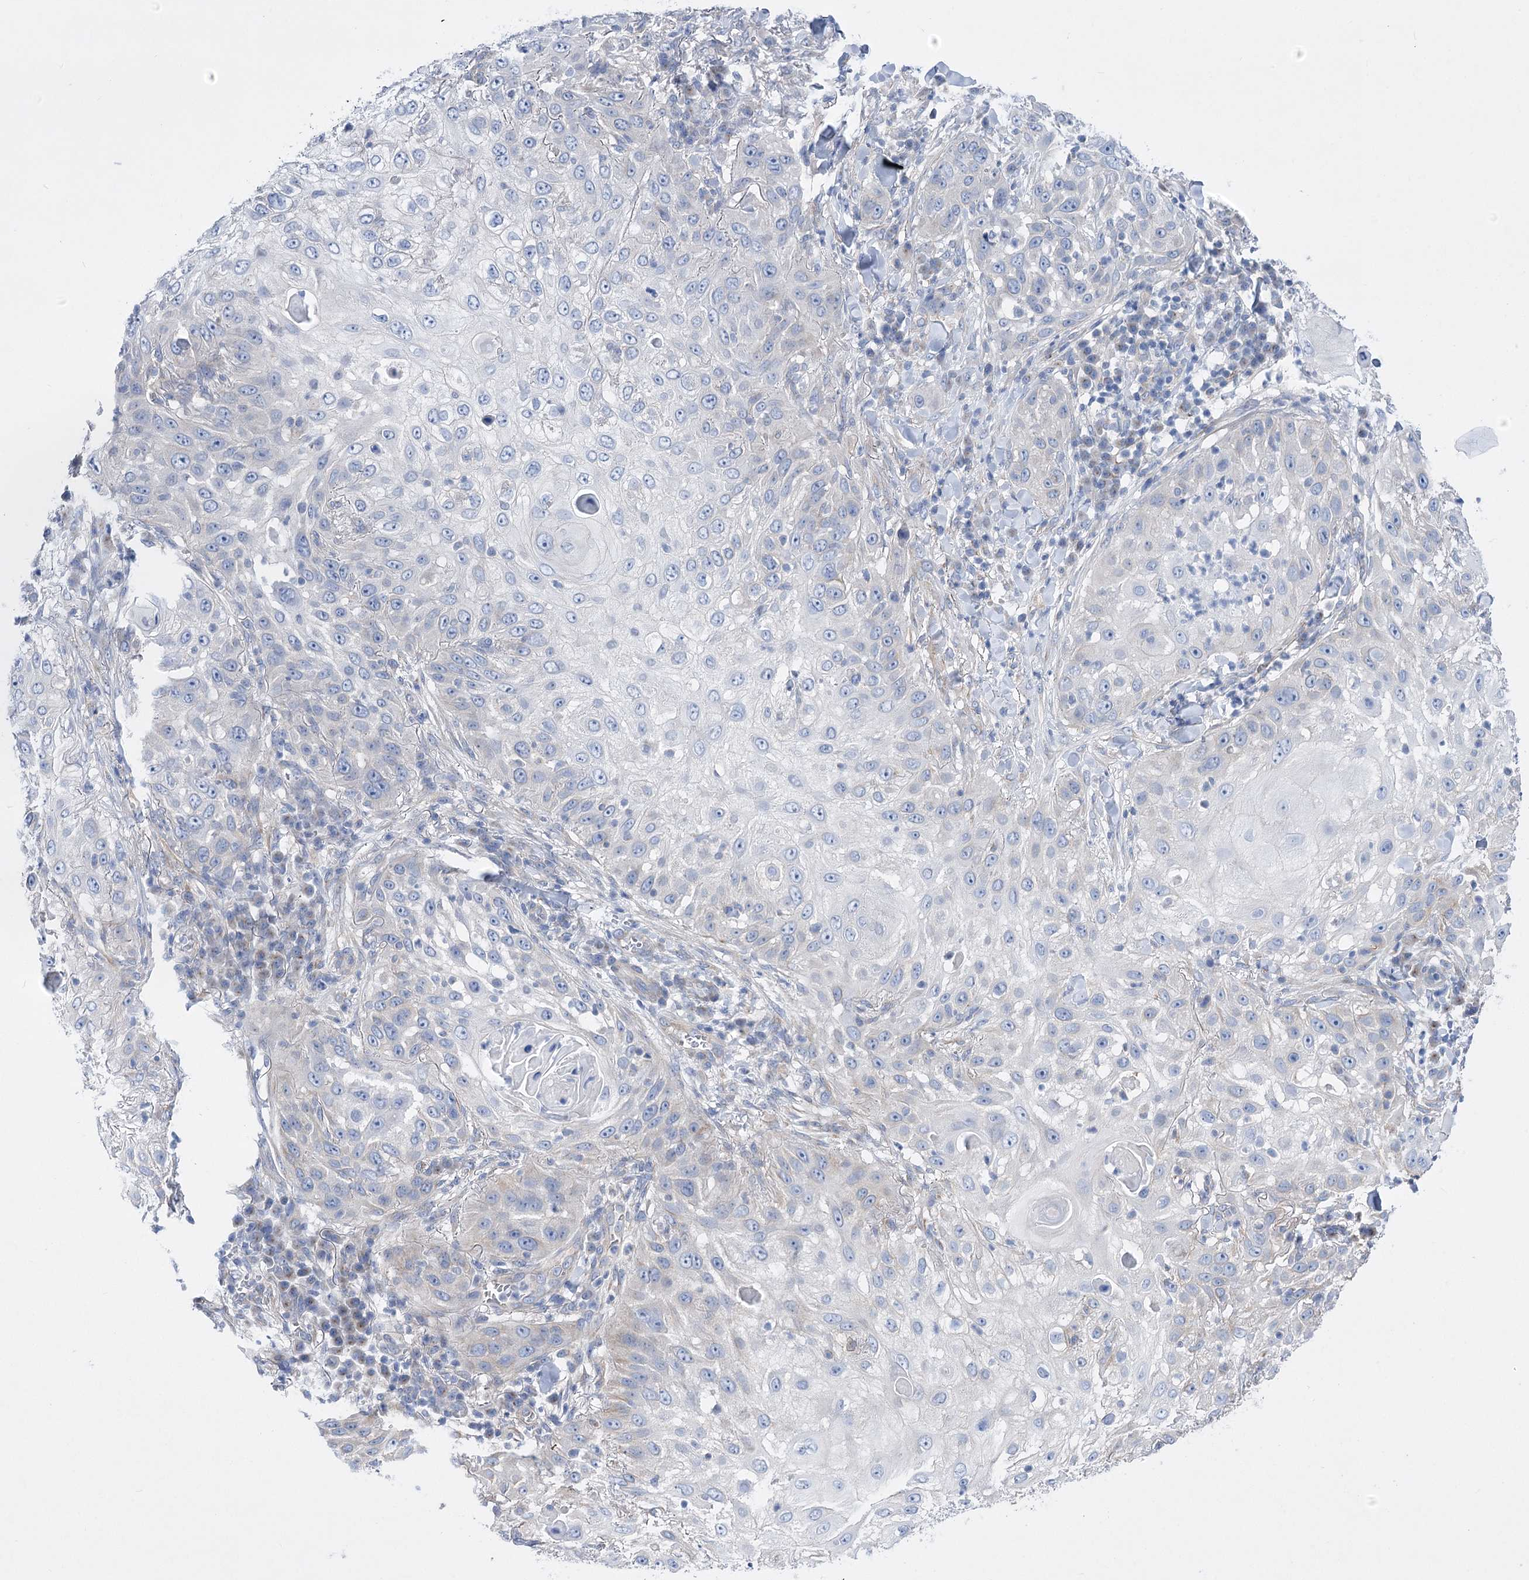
{"staining": {"intensity": "negative", "quantity": "none", "location": "none"}, "tissue": "skin cancer", "cell_type": "Tumor cells", "image_type": "cancer", "snomed": [{"axis": "morphology", "description": "Squamous cell carcinoma, NOS"}, {"axis": "topography", "description": "Skin"}], "caption": "A histopathology image of human skin cancer is negative for staining in tumor cells.", "gene": "LRRC34", "patient": {"sex": "female", "age": 44}}